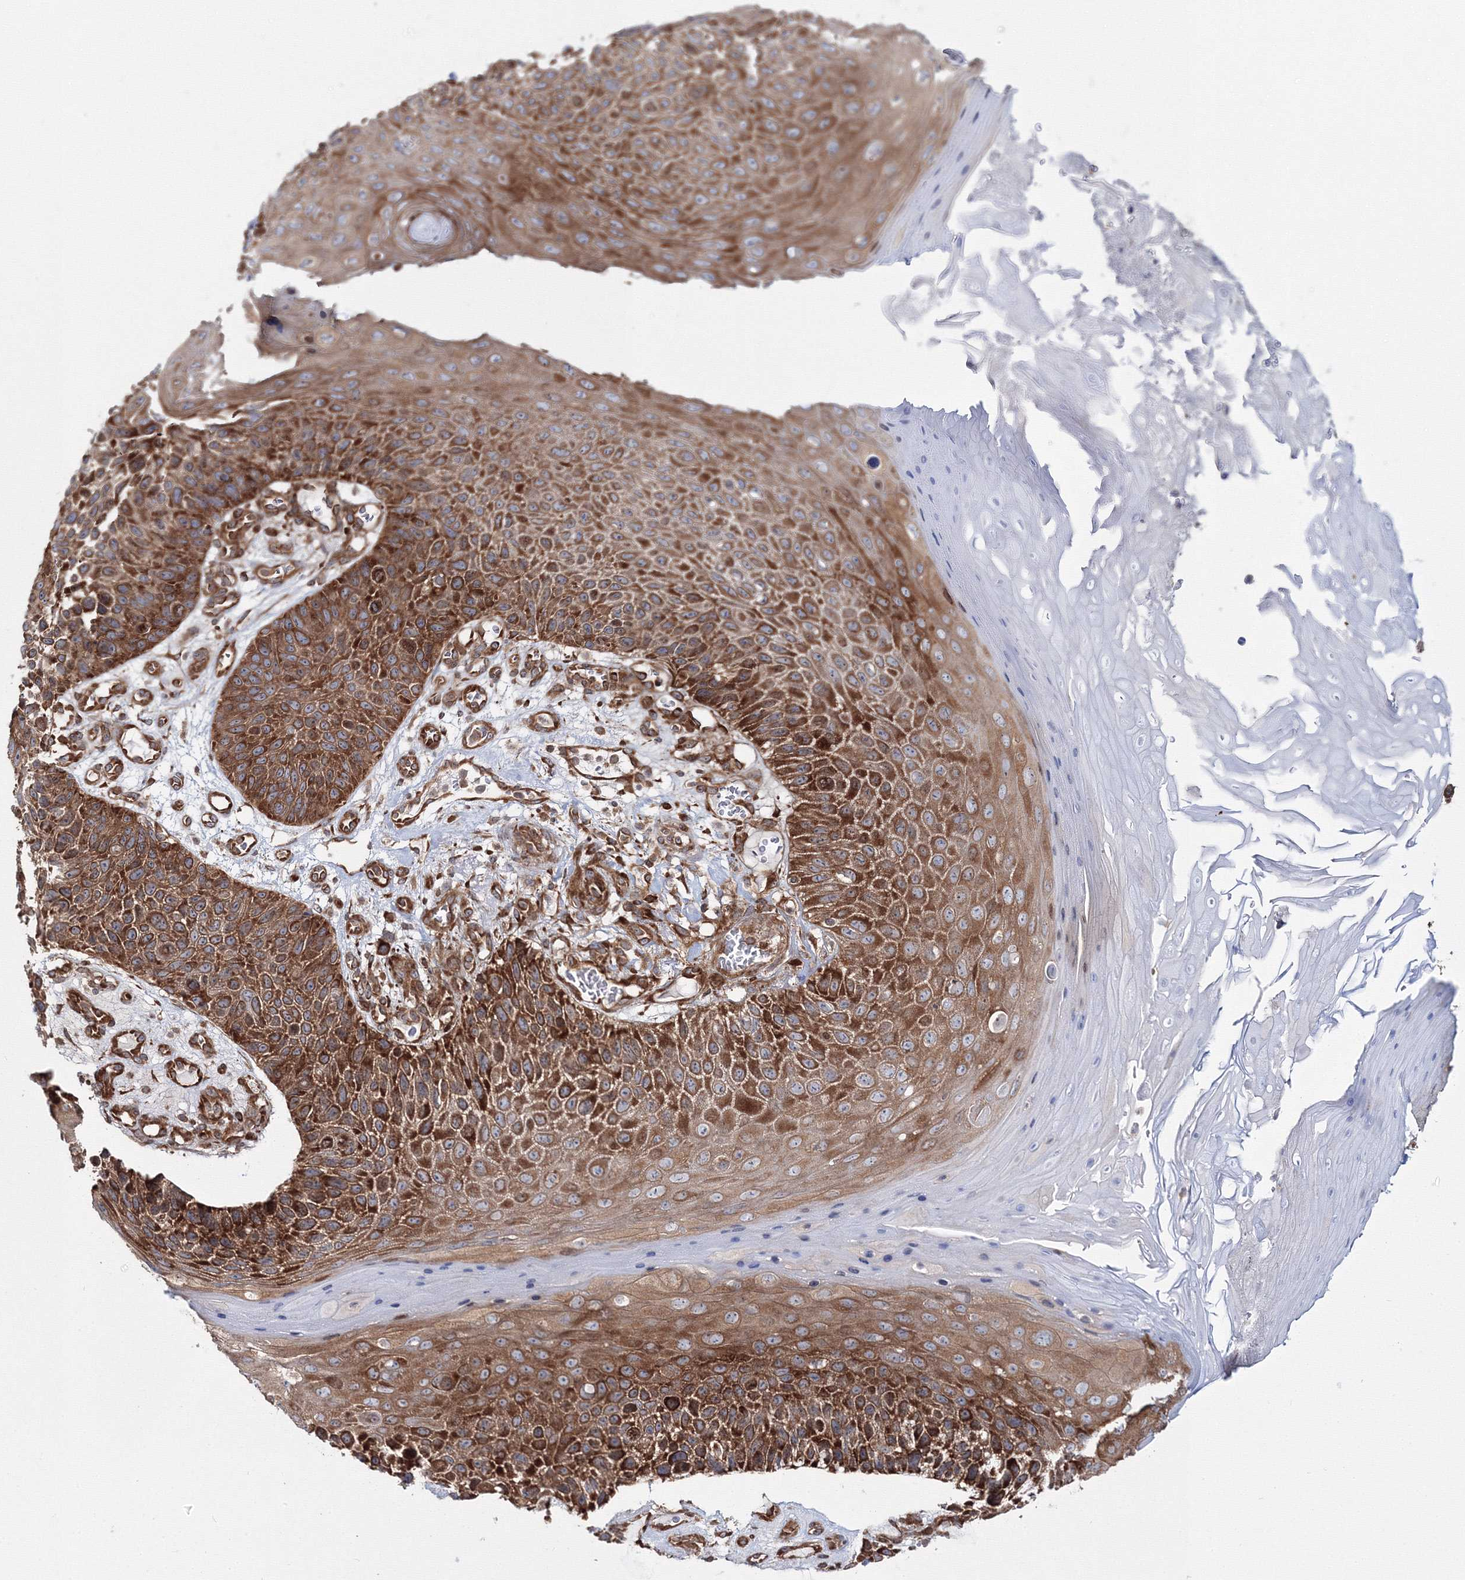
{"staining": {"intensity": "strong", "quantity": ">75%", "location": "cytoplasmic/membranous"}, "tissue": "skin cancer", "cell_type": "Tumor cells", "image_type": "cancer", "snomed": [{"axis": "morphology", "description": "Squamous cell carcinoma, NOS"}, {"axis": "topography", "description": "Skin"}], "caption": "A brown stain shows strong cytoplasmic/membranous staining of a protein in skin cancer tumor cells.", "gene": "HARS1", "patient": {"sex": "female", "age": 88}}